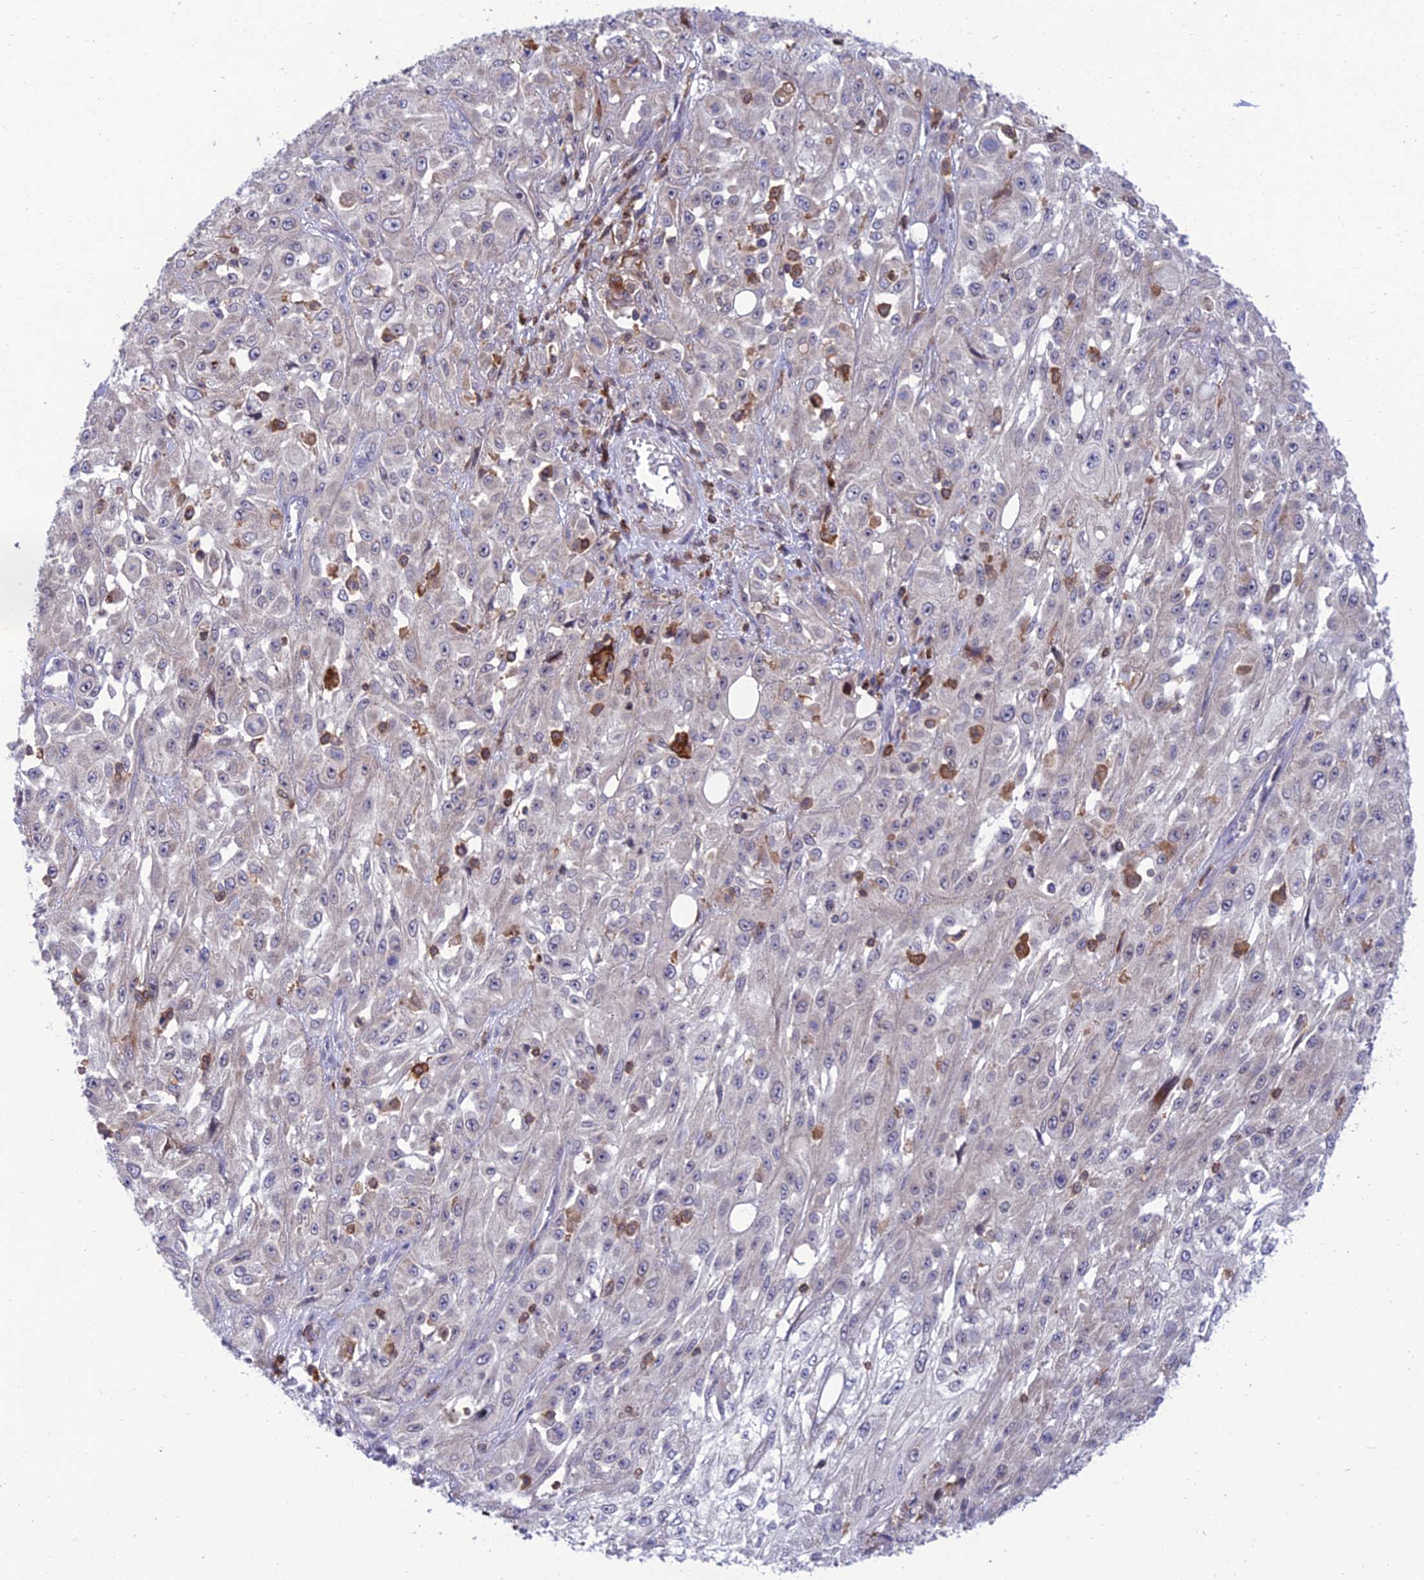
{"staining": {"intensity": "negative", "quantity": "none", "location": "none"}, "tissue": "skin cancer", "cell_type": "Tumor cells", "image_type": "cancer", "snomed": [{"axis": "morphology", "description": "Squamous cell carcinoma, NOS"}, {"axis": "morphology", "description": "Squamous cell carcinoma, metastatic, NOS"}, {"axis": "topography", "description": "Skin"}, {"axis": "topography", "description": "Lymph node"}], "caption": "Immunohistochemical staining of skin cancer demonstrates no significant positivity in tumor cells.", "gene": "FAM76A", "patient": {"sex": "male", "age": 75}}